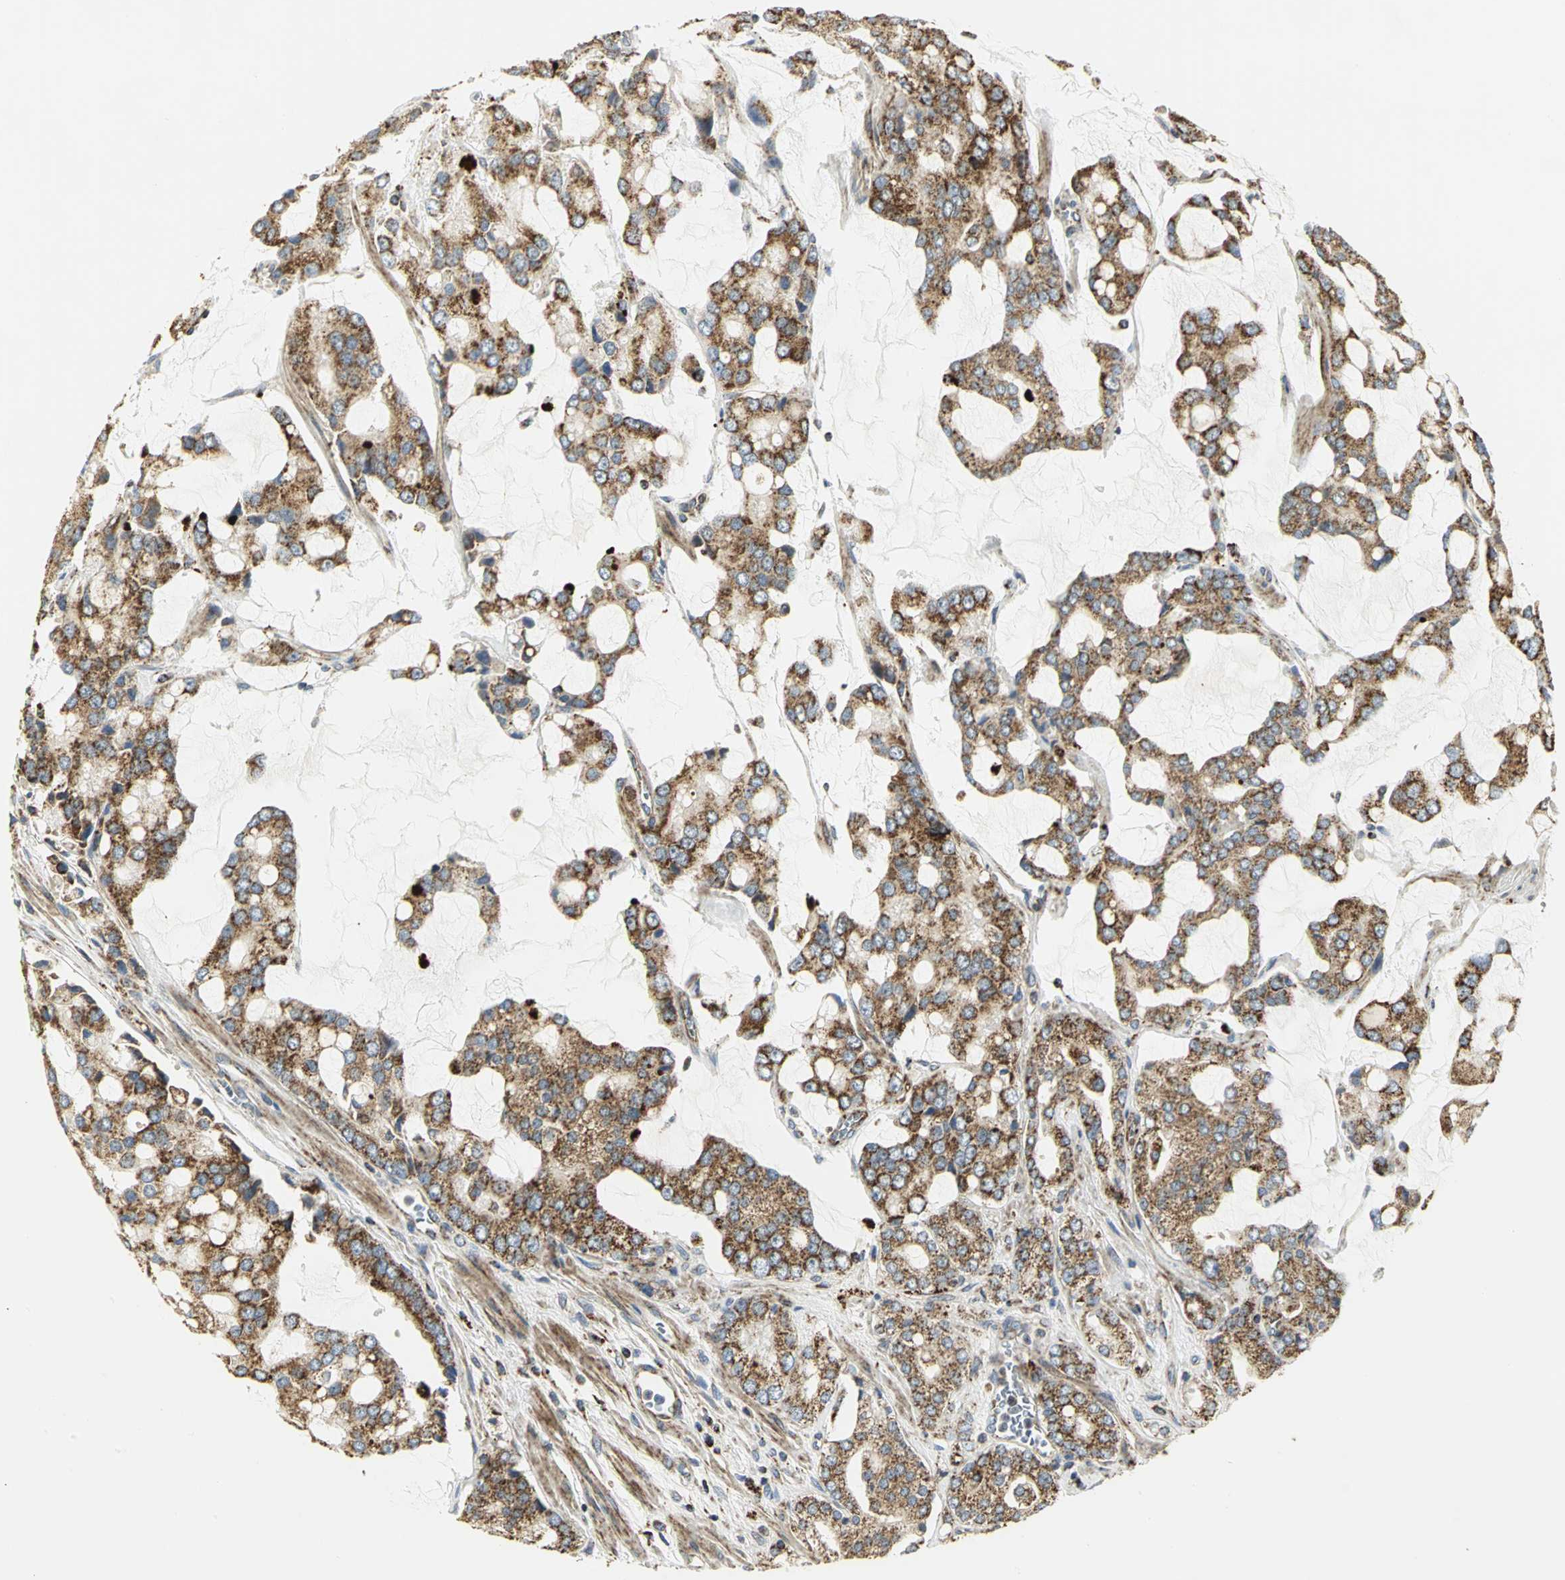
{"staining": {"intensity": "strong", "quantity": ">75%", "location": "cytoplasmic/membranous"}, "tissue": "prostate cancer", "cell_type": "Tumor cells", "image_type": "cancer", "snomed": [{"axis": "morphology", "description": "Adenocarcinoma, High grade"}, {"axis": "topography", "description": "Prostate"}], "caption": "Prostate cancer (adenocarcinoma (high-grade)) stained with immunohistochemistry (IHC) exhibits strong cytoplasmic/membranous positivity in about >75% of tumor cells.", "gene": "VDAC1", "patient": {"sex": "male", "age": 67}}